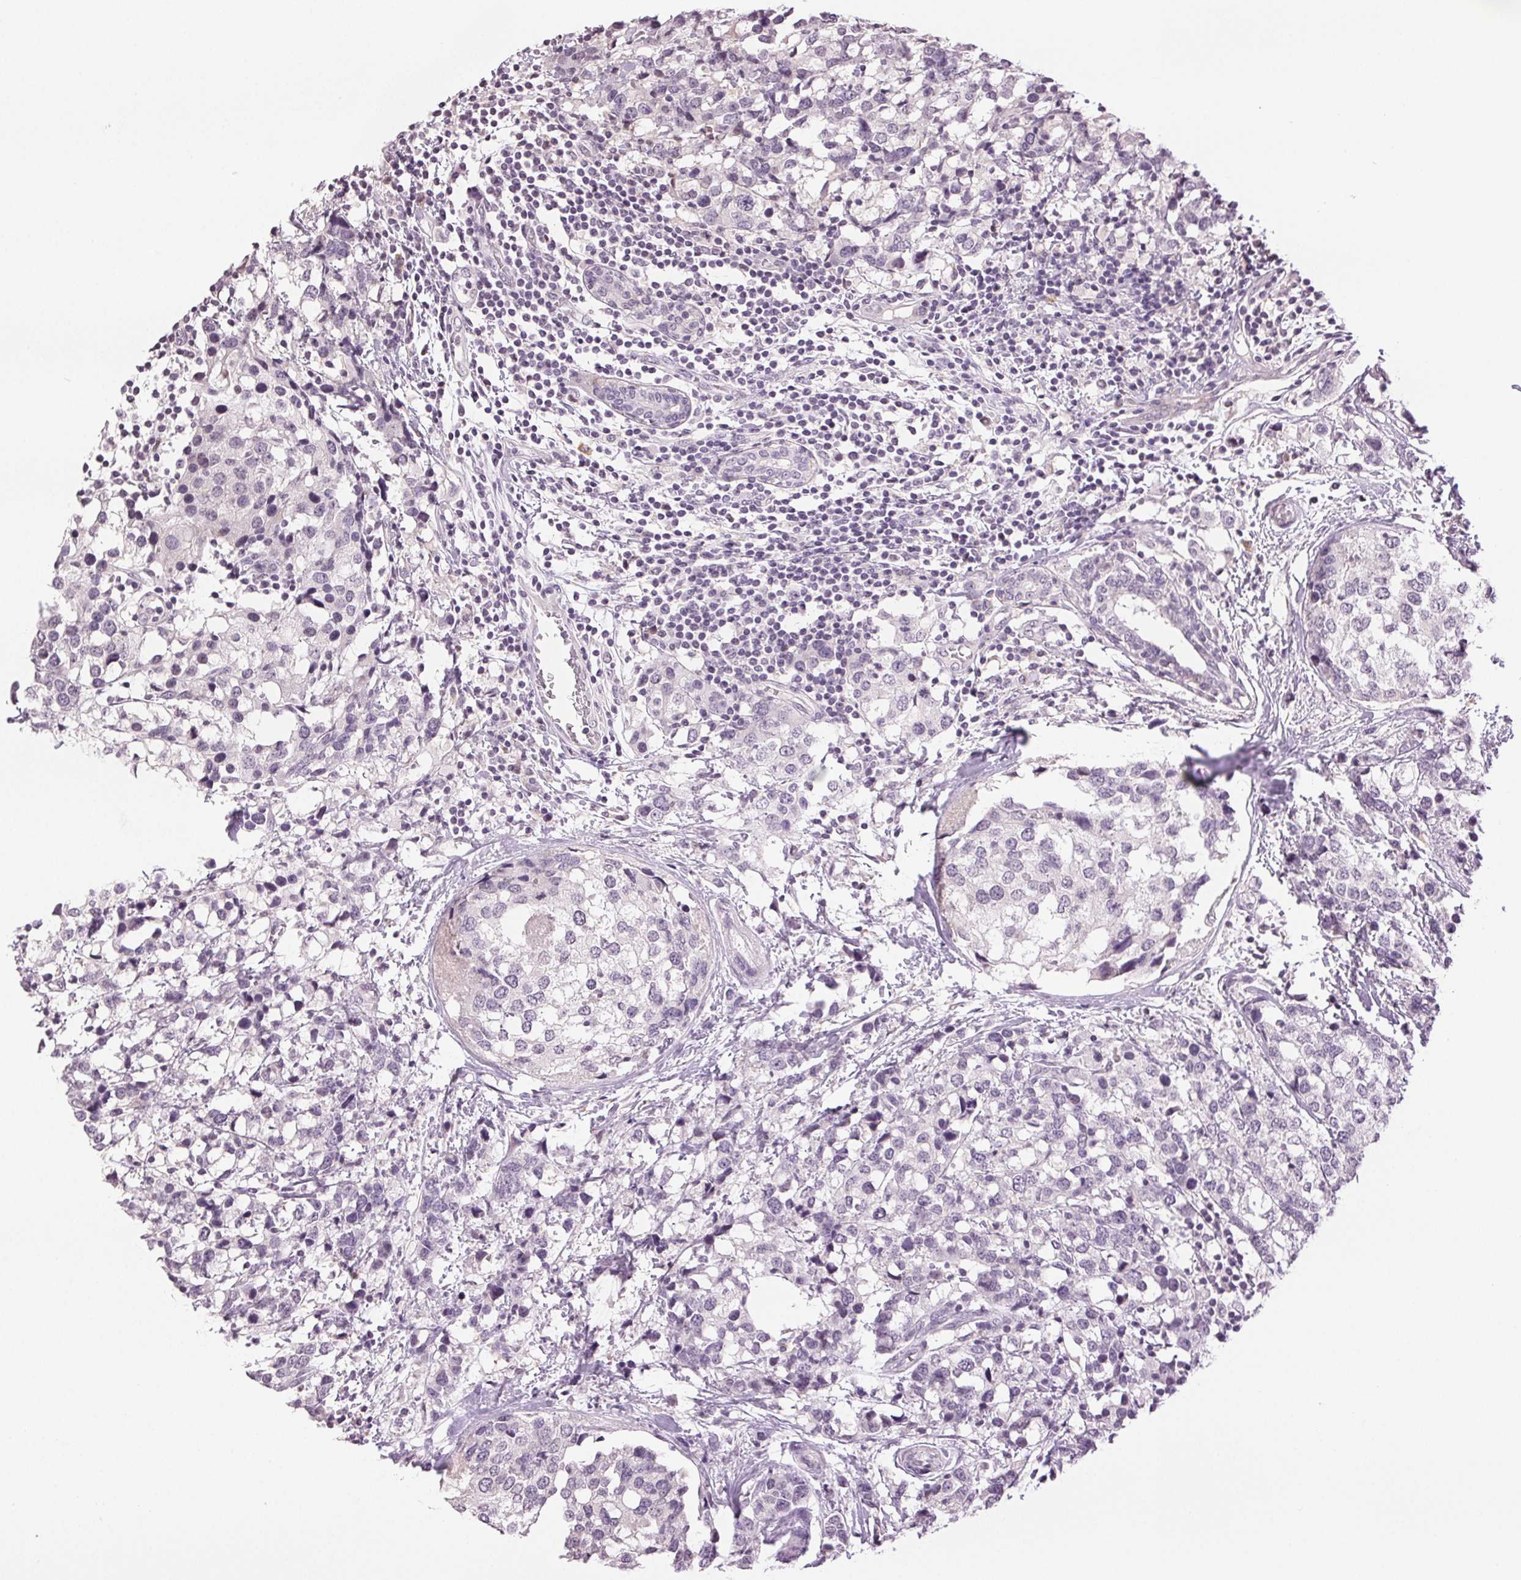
{"staining": {"intensity": "negative", "quantity": "none", "location": "none"}, "tissue": "breast cancer", "cell_type": "Tumor cells", "image_type": "cancer", "snomed": [{"axis": "morphology", "description": "Lobular carcinoma"}, {"axis": "topography", "description": "Breast"}], "caption": "Histopathology image shows no significant protein positivity in tumor cells of breast cancer.", "gene": "TNNT3", "patient": {"sex": "female", "age": 59}}